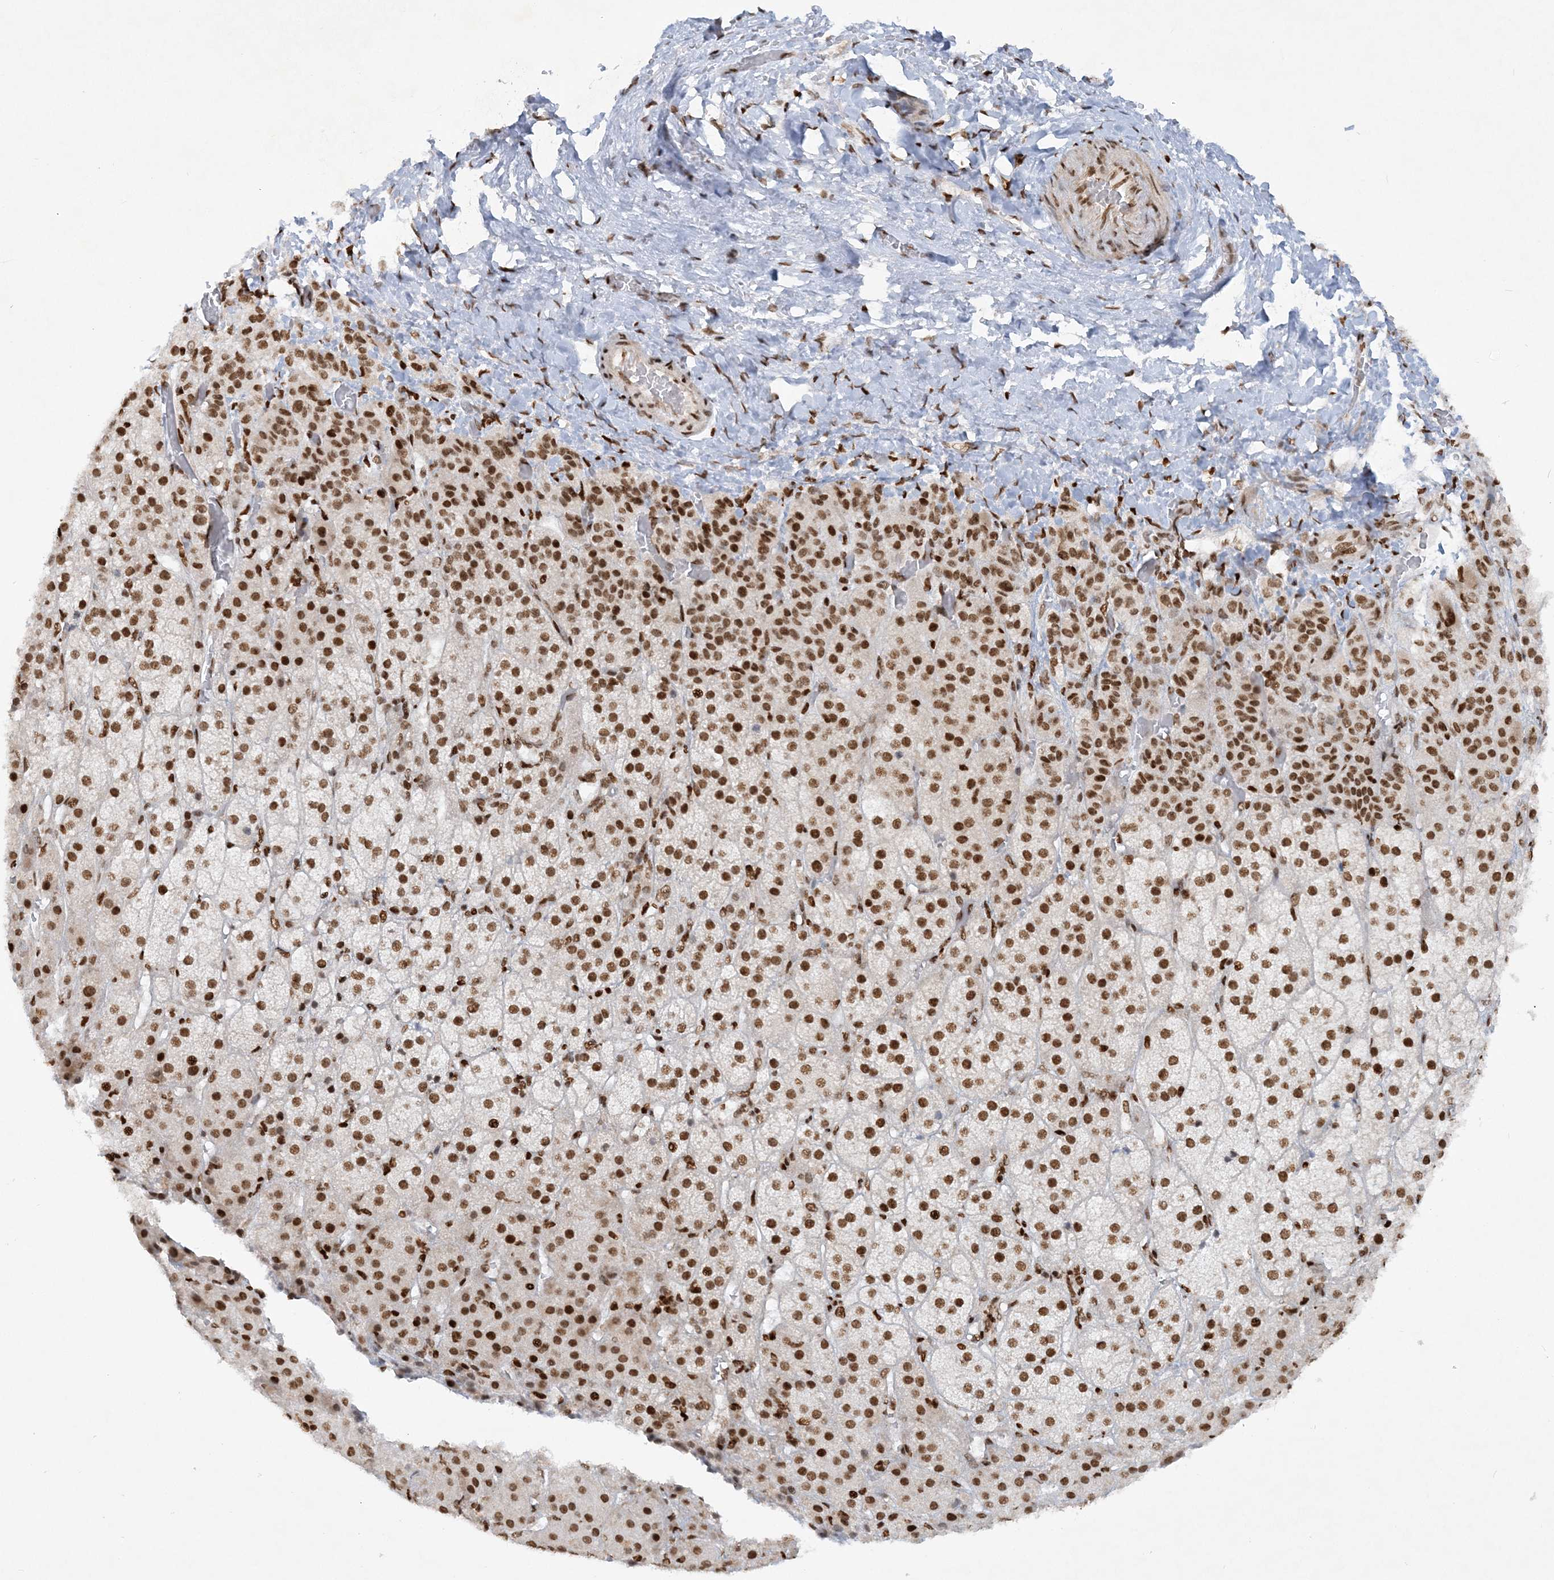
{"staining": {"intensity": "strong", "quantity": ">75%", "location": "nuclear"}, "tissue": "adrenal gland", "cell_type": "Glandular cells", "image_type": "normal", "snomed": [{"axis": "morphology", "description": "Normal tissue, NOS"}, {"axis": "topography", "description": "Adrenal gland"}], "caption": "A high-resolution histopathology image shows IHC staining of unremarkable adrenal gland, which displays strong nuclear expression in approximately >75% of glandular cells.", "gene": "DELE1", "patient": {"sex": "female", "age": 57}}